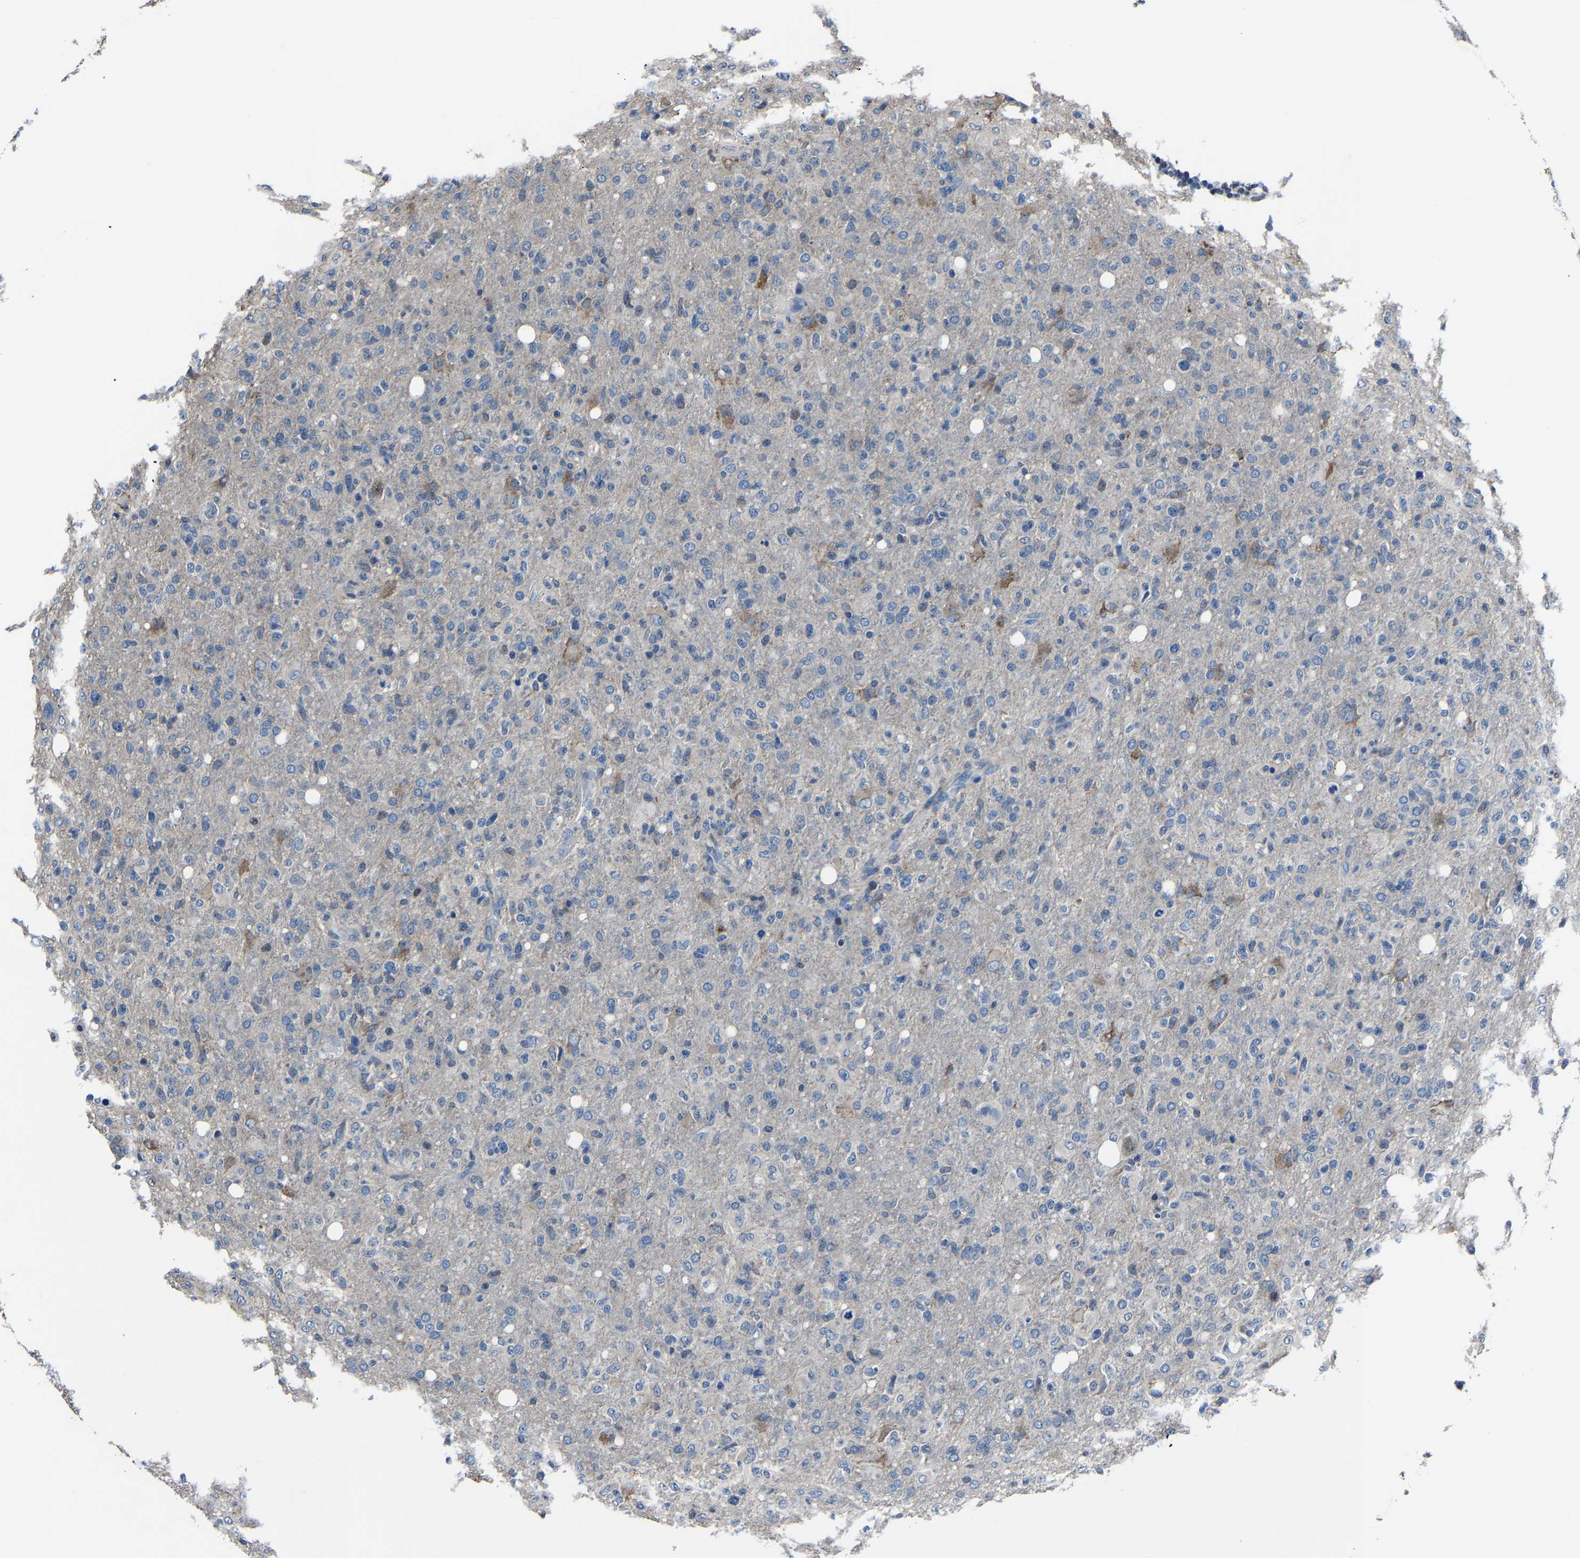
{"staining": {"intensity": "moderate", "quantity": "<25%", "location": "cytoplasmic/membranous"}, "tissue": "glioma", "cell_type": "Tumor cells", "image_type": "cancer", "snomed": [{"axis": "morphology", "description": "Glioma, malignant, High grade"}, {"axis": "topography", "description": "Brain"}], "caption": "Moderate cytoplasmic/membranous protein expression is present in about <25% of tumor cells in glioma. (brown staining indicates protein expression, while blue staining denotes nuclei).", "gene": "STRBP", "patient": {"sex": "female", "age": 57}}